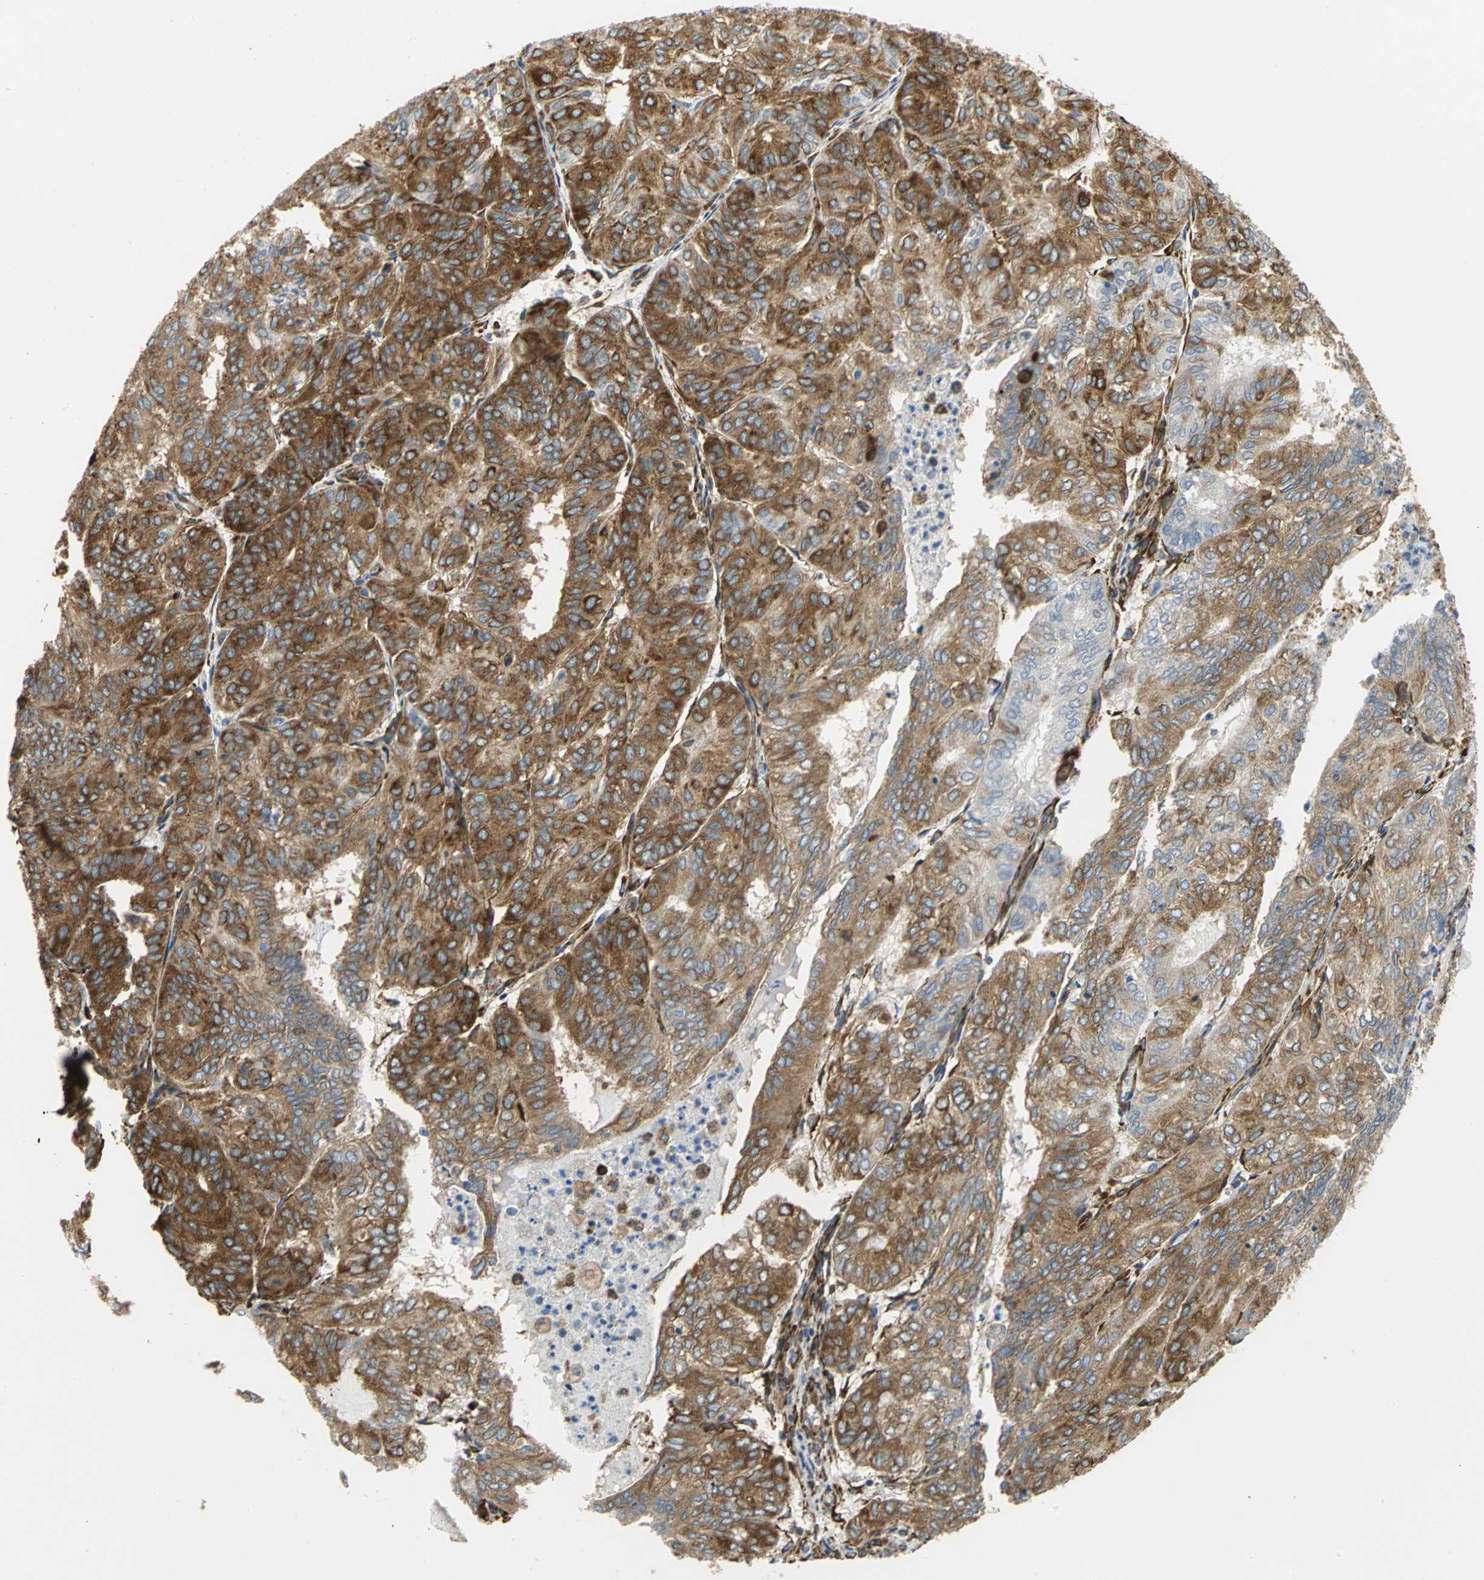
{"staining": {"intensity": "moderate", "quantity": ">75%", "location": "cytoplasmic/membranous"}, "tissue": "endometrial cancer", "cell_type": "Tumor cells", "image_type": "cancer", "snomed": [{"axis": "morphology", "description": "Adenocarcinoma, NOS"}, {"axis": "topography", "description": "Uterus"}], "caption": "A brown stain shows moderate cytoplasmic/membranous expression of a protein in human adenocarcinoma (endometrial) tumor cells.", "gene": "YBX1", "patient": {"sex": "female", "age": 60}}